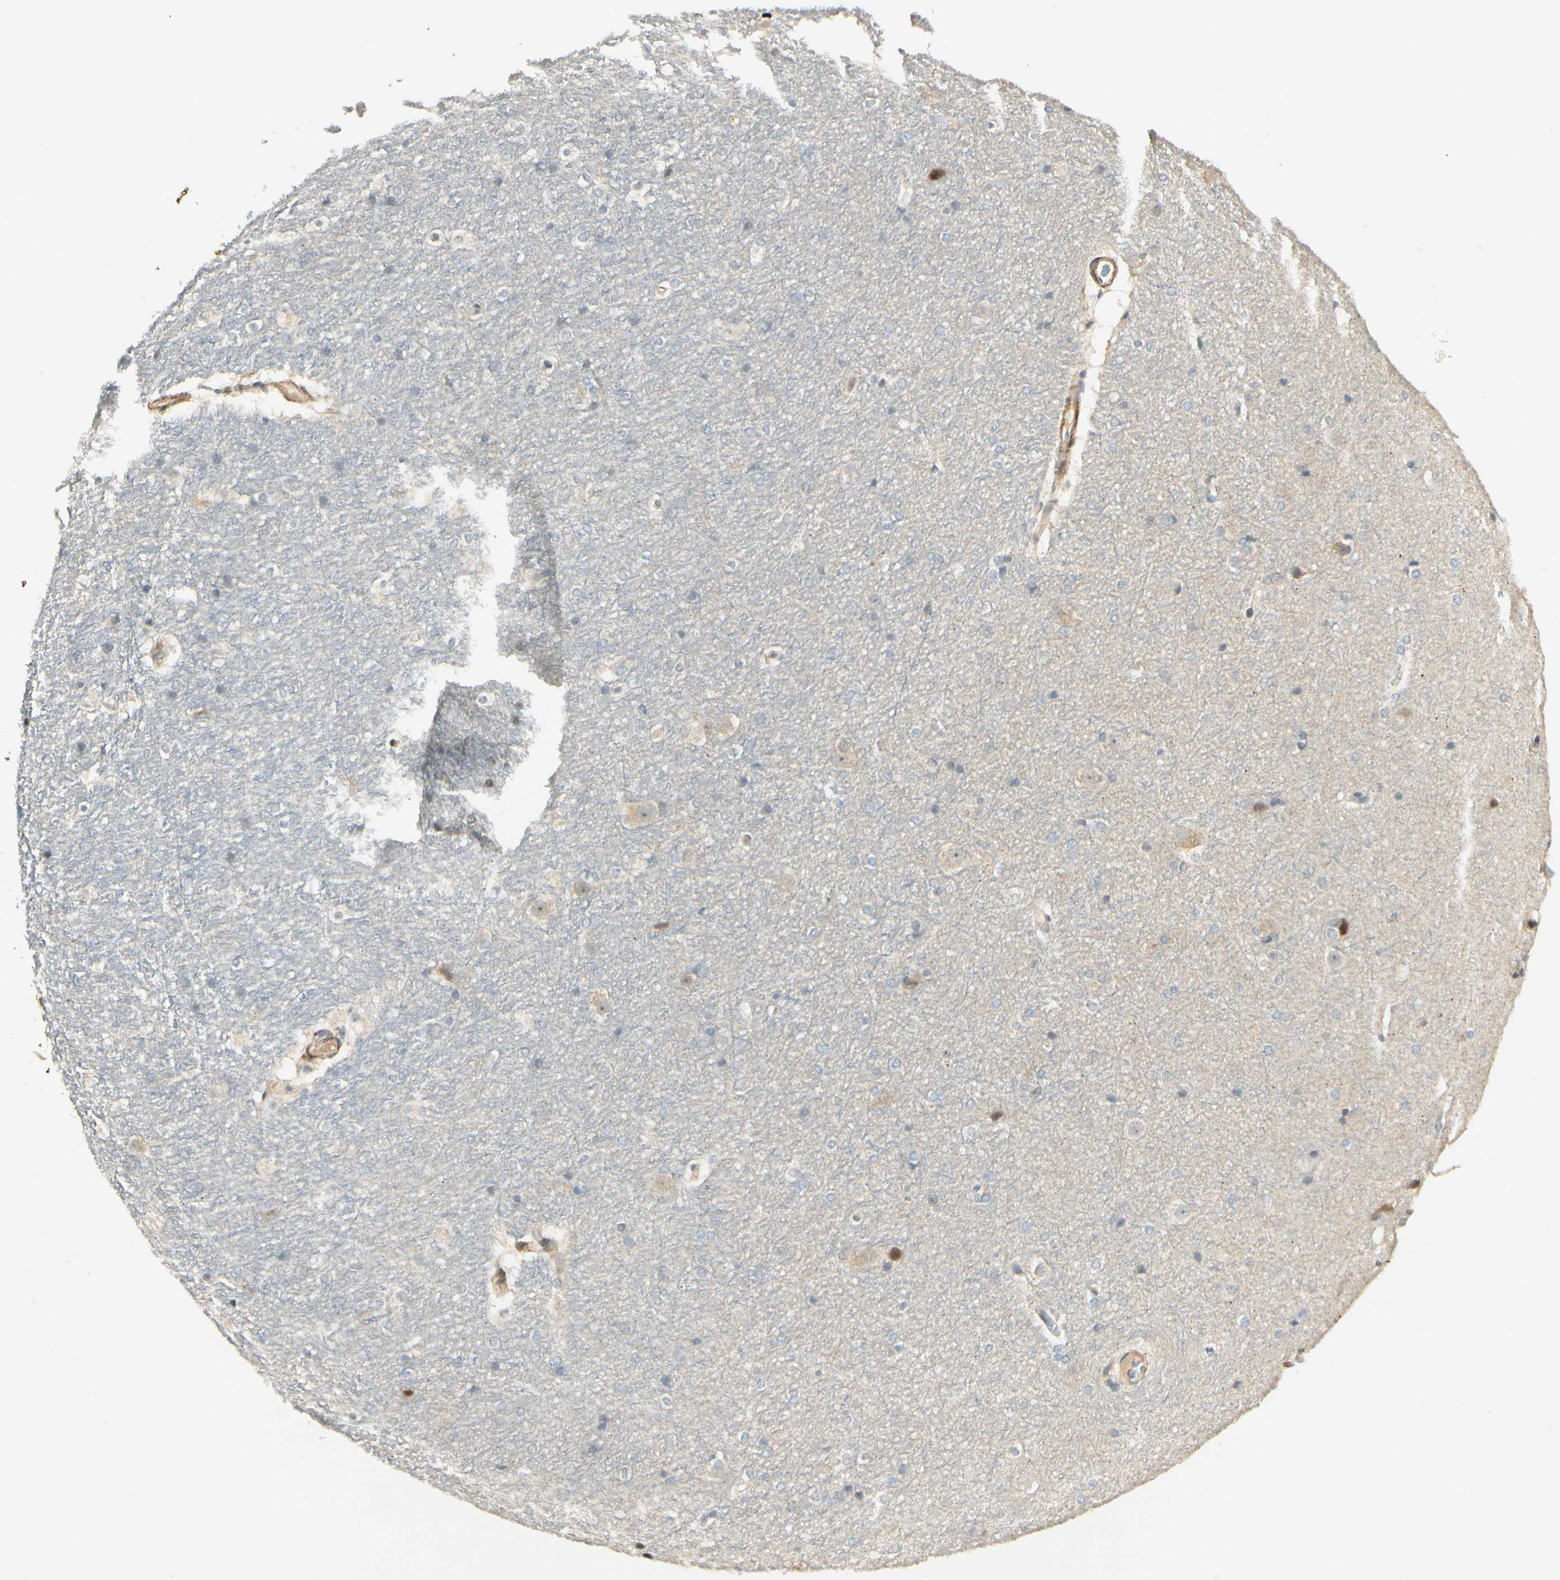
{"staining": {"intensity": "weak", "quantity": "<25%", "location": "cytoplasmic/membranous"}, "tissue": "hippocampus", "cell_type": "Glial cells", "image_type": "normal", "snomed": [{"axis": "morphology", "description": "Normal tissue, NOS"}, {"axis": "topography", "description": "Hippocampus"}], "caption": "This image is of normal hippocampus stained with immunohistochemistry (IHC) to label a protein in brown with the nuclei are counter-stained blue. There is no expression in glial cells. (DAB (3,3'-diaminobenzidine) IHC with hematoxylin counter stain).", "gene": "P4HA3", "patient": {"sex": "female", "age": 19}}